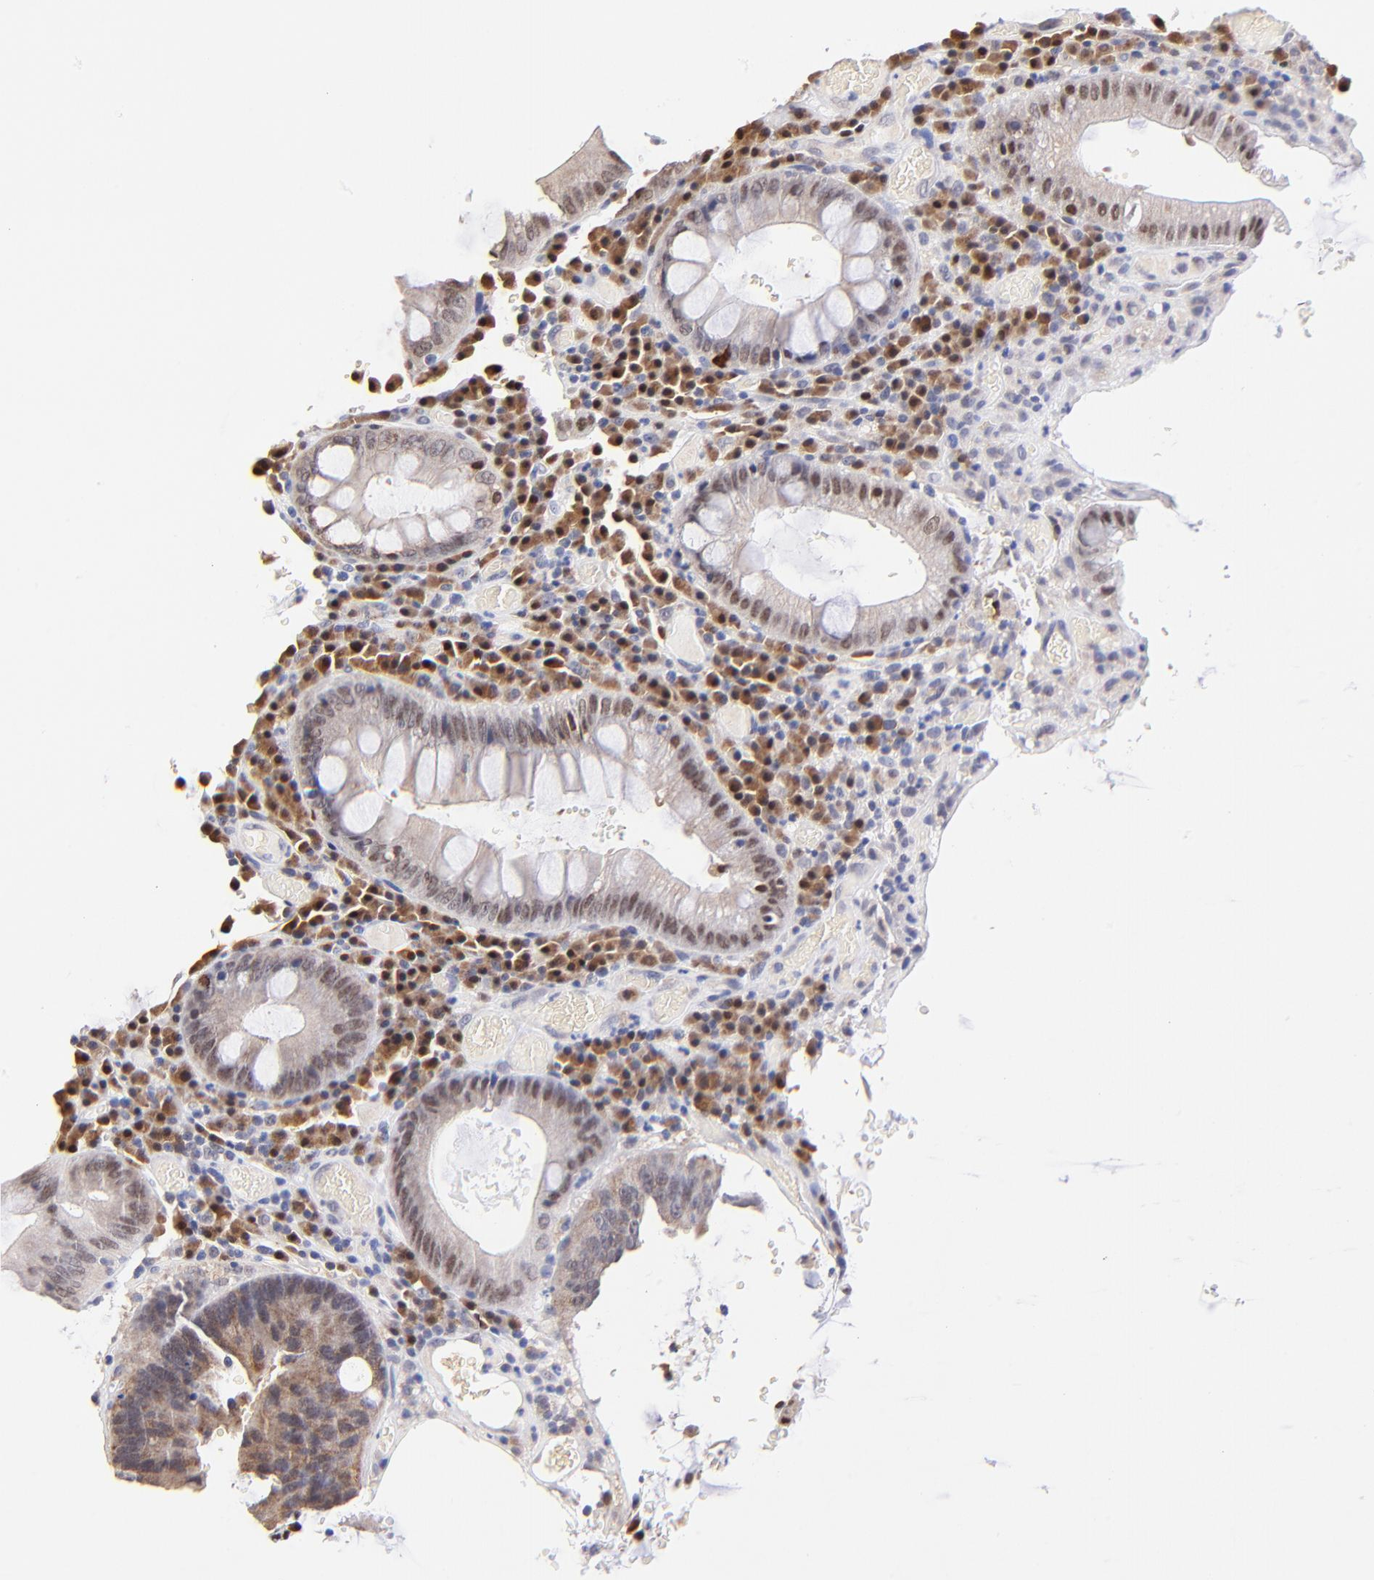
{"staining": {"intensity": "moderate", "quantity": "25%-75%", "location": "cytoplasmic/membranous,nuclear"}, "tissue": "colorectal cancer", "cell_type": "Tumor cells", "image_type": "cancer", "snomed": [{"axis": "morphology", "description": "Normal tissue, NOS"}, {"axis": "morphology", "description": "Adenocarcinoma, NOS"}, {"axis": "topography", "description": "Colon"}], "caption": "Immunohistochemistry (IHC) (DAB) staining of human colorectal cancer shows moderate cytoplasmic/membranous and nuclear protein staining in approximately 25%-75% of tumor cells.", "gene": "ZNF155", "patient": {"sex": "female", "age": 78}}